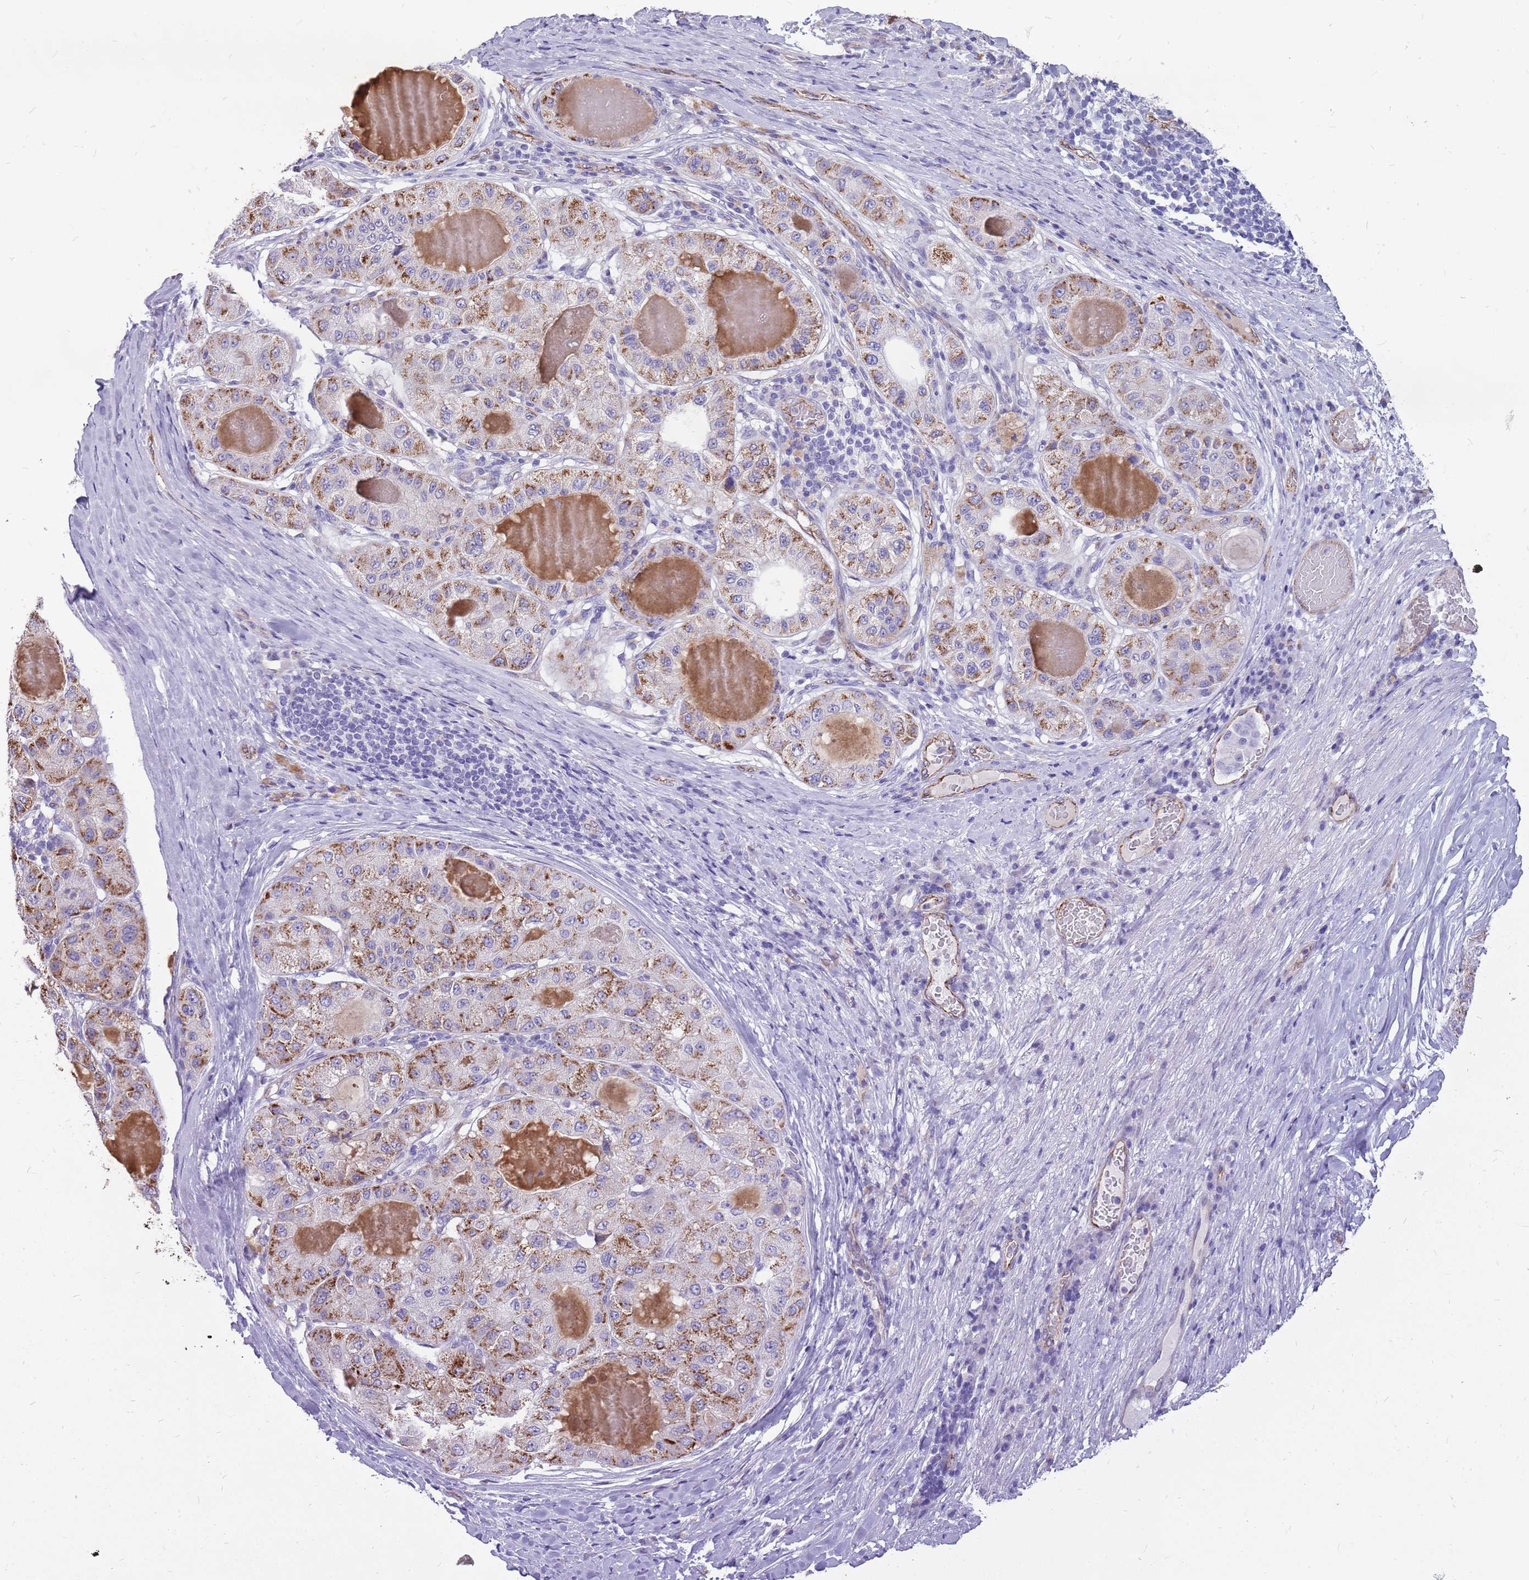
{"staining": {"intensity": "strong", "quantity": "25%-75%", "location": "cytoplasmic/membranous"}, "tissue": "liver cancer", "cell_type": "Tumor cells", "image_type": "cancer", "snomed": [{"axis": "morphology", "description": "Carcinoma, Hepatocellular, NOS"}, {"axis": "topography", "description": "Liver"}], "caption": "Immunohistochemical staining of human liver cancer (hepatocellular carcinoma) reveals high levels of strong cytoplasmic/membranous expression in about 25%-75% of tumor cells. (DAB = brown stain, brightfield microscopy at high magnification).", "gene": "PCNX1", "patient": {"sex": "male", "age": 80}}